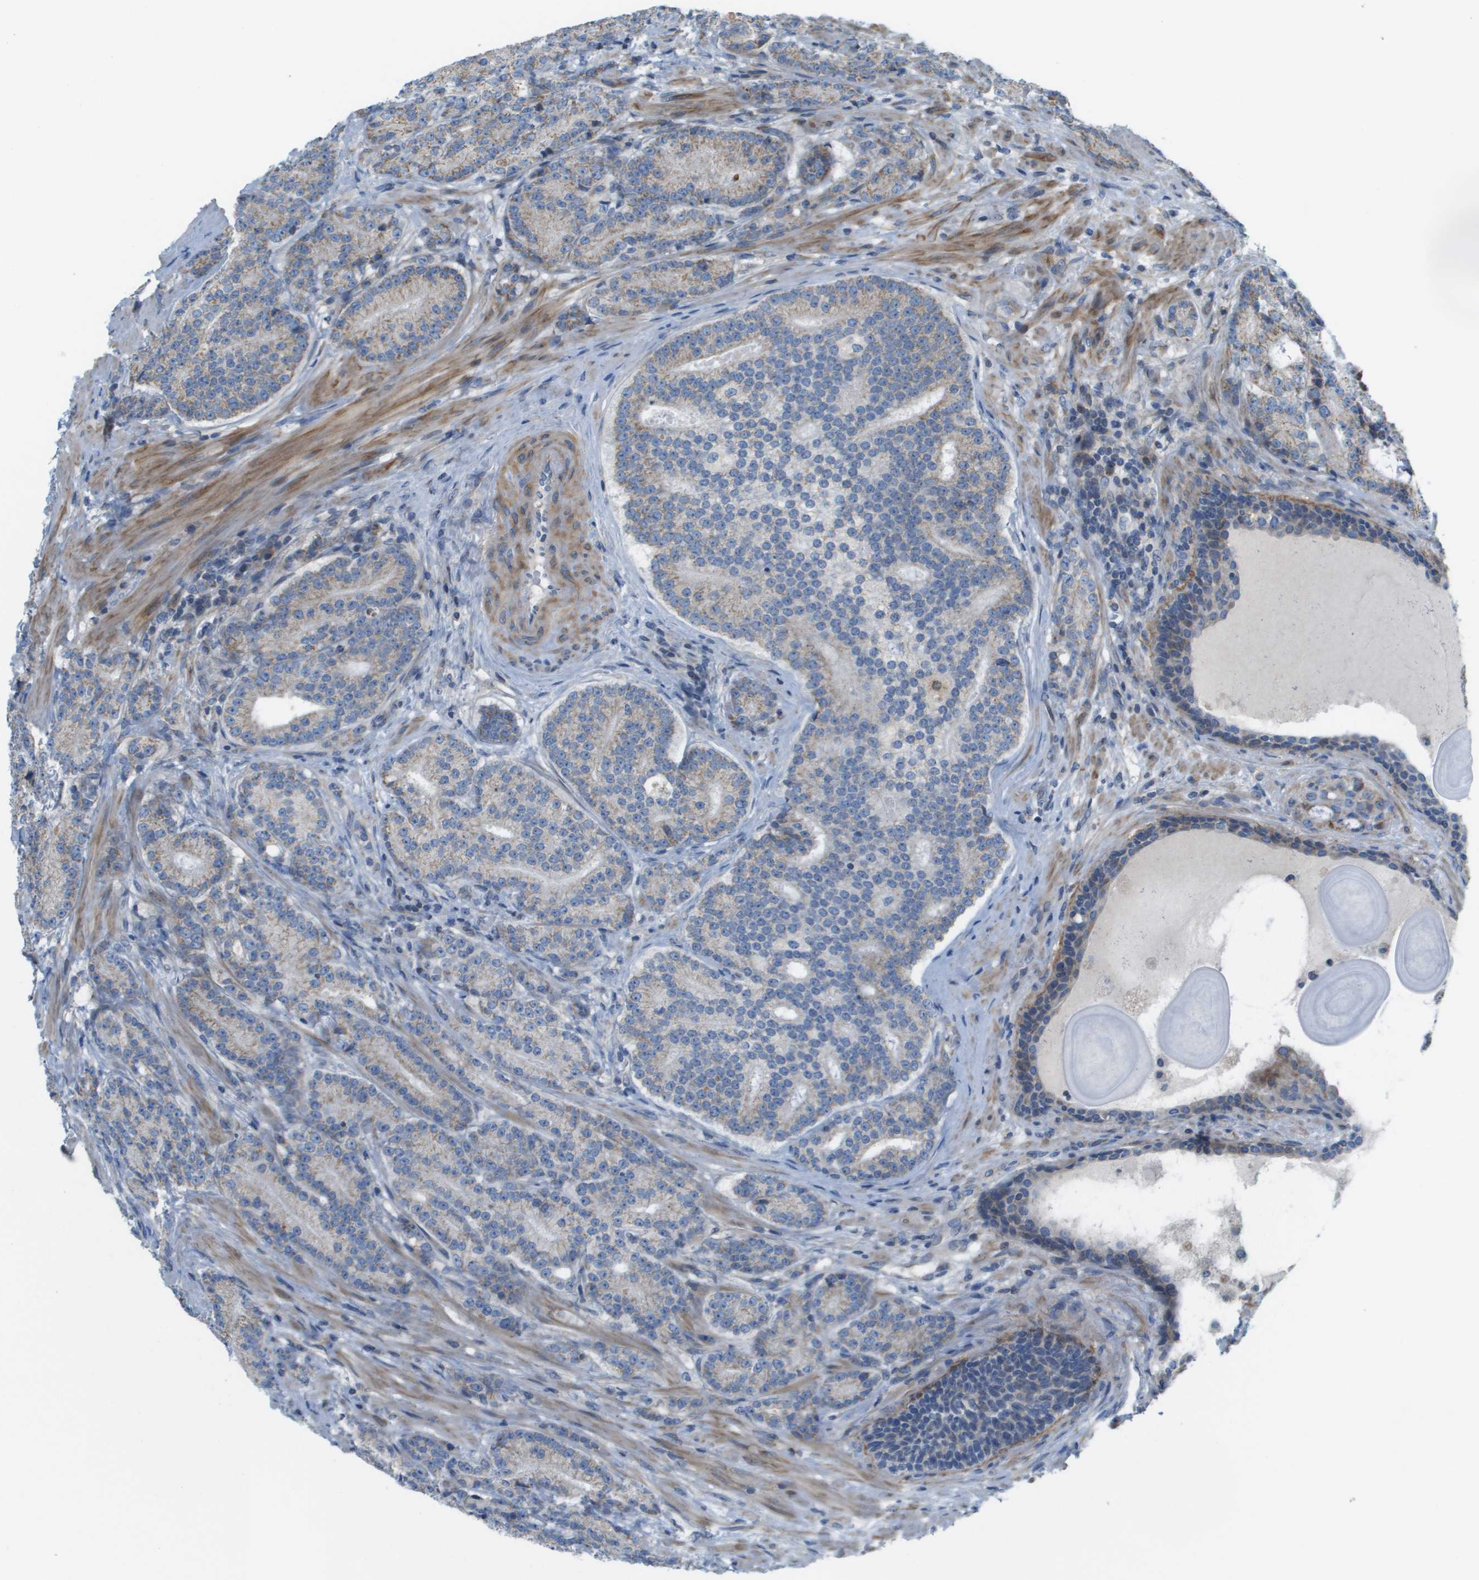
{"staining": {"intensity": "weak", "quantity": "25%-75%", "location": "cytoplasmic/membranous"}, "tissue": "prostate cancer", "cell_type": "Tumor cells", "image_type": "cancer", "snomed": [{"axis": "morphology", "description": "Adenocarcinoma, High grade"}, {"axis": "topography", "description": "Prostate"}], "caption": "Protein positivity by immunohistochemistry (IHC) reveals weak cytoplasmic/membranous positivity in approximately 25%-75% of tumor cells in prostate cancer (high-grade adenocarcinoma).", "gene": "GALNT6", "patient": {"sex": "male", "age": 61}}